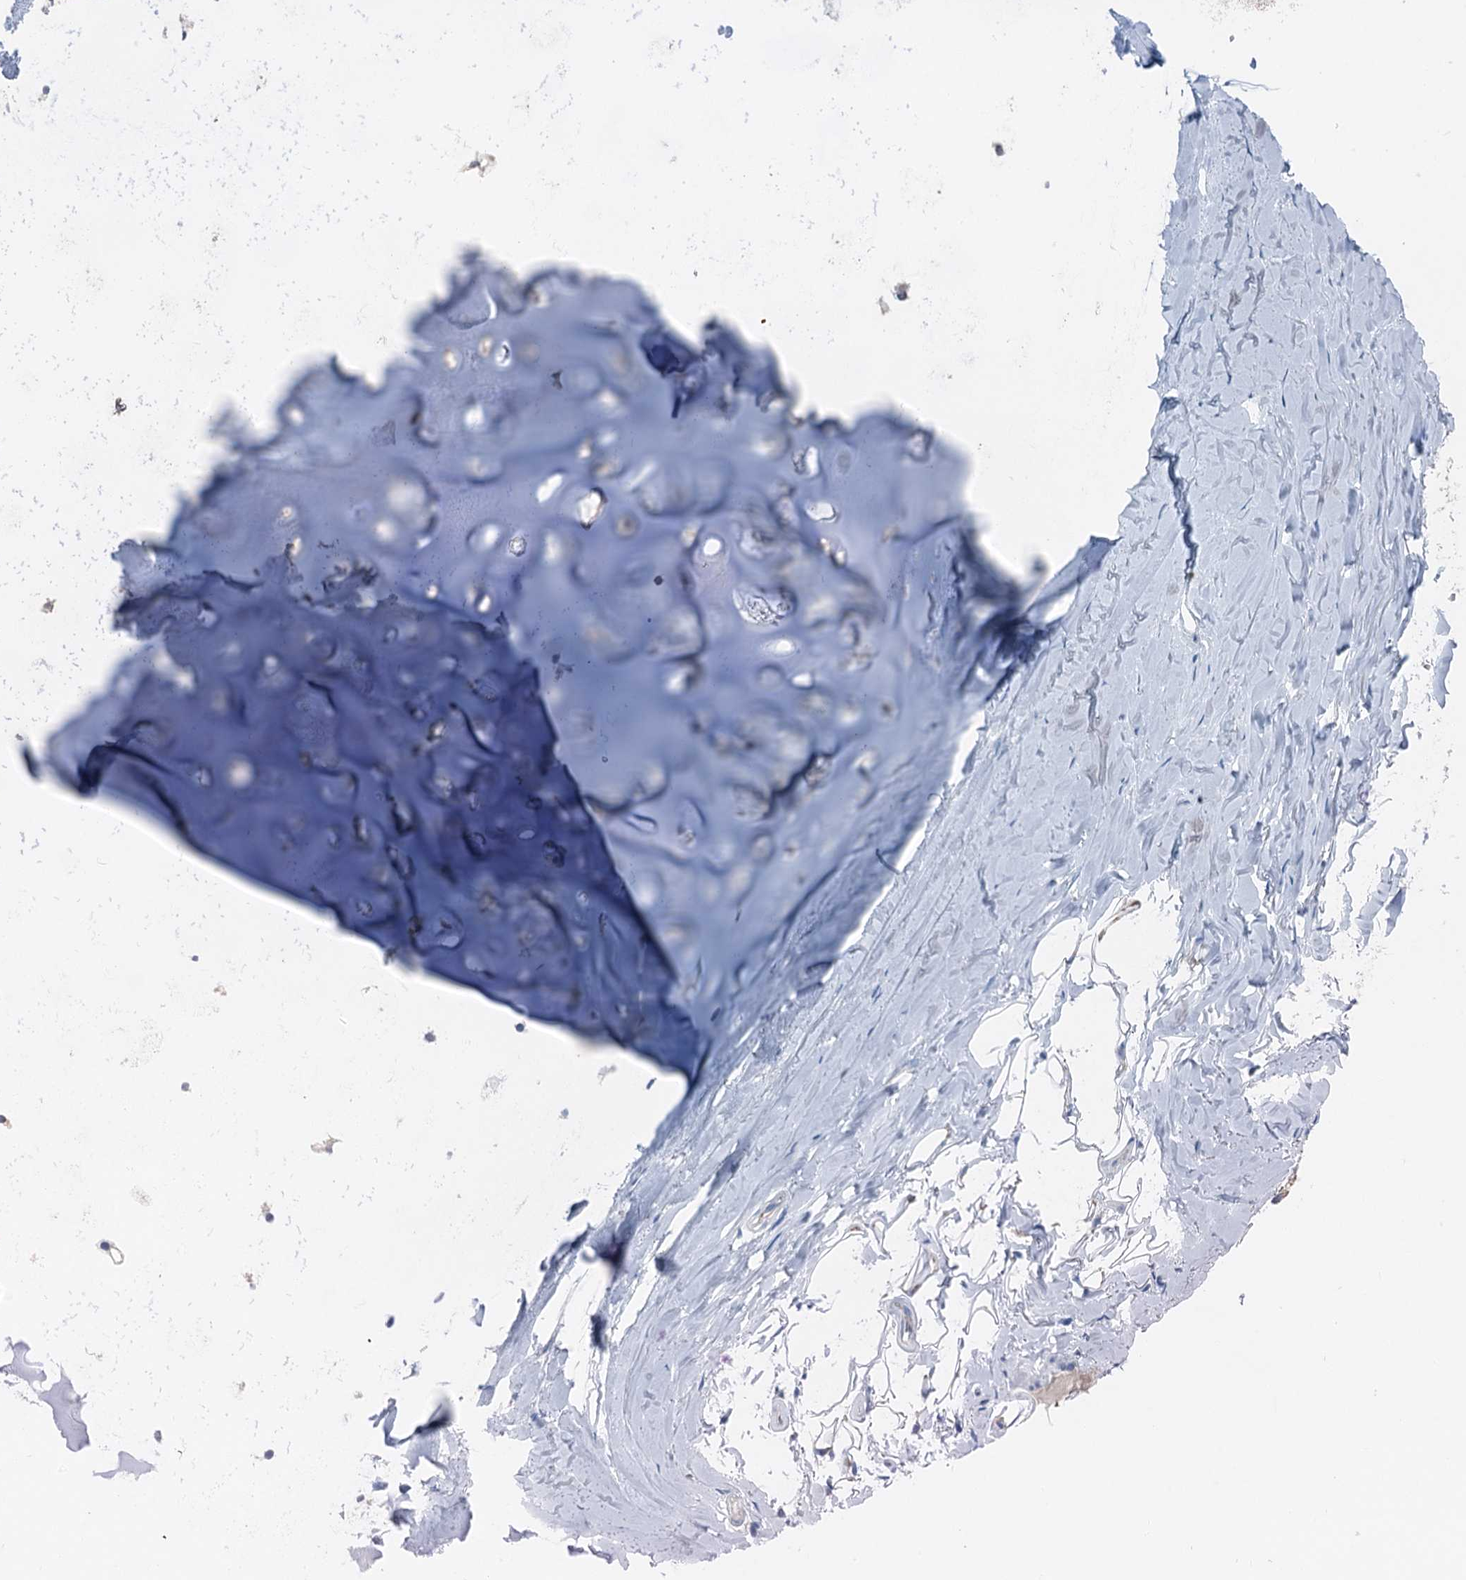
{"staining": {"intensity": "negative", "quantity": "none", "location": "none"}, "tissue": "adipose tissue", "cell_type": "Adipocytes", "image_type": "normal", "snomed": [{"axis": "morphology", "description": "Normal tissue, NOS"}, {"axis": "topography", "description": "Lymph node"}, {"axis": "topography", "description": "Bronchus"}], "caption": "IHC of benign human adipose tissue shows no positivity in adipocytes.", "gene": "ELP4", "patient": {"sex": "male", "age": 63}}